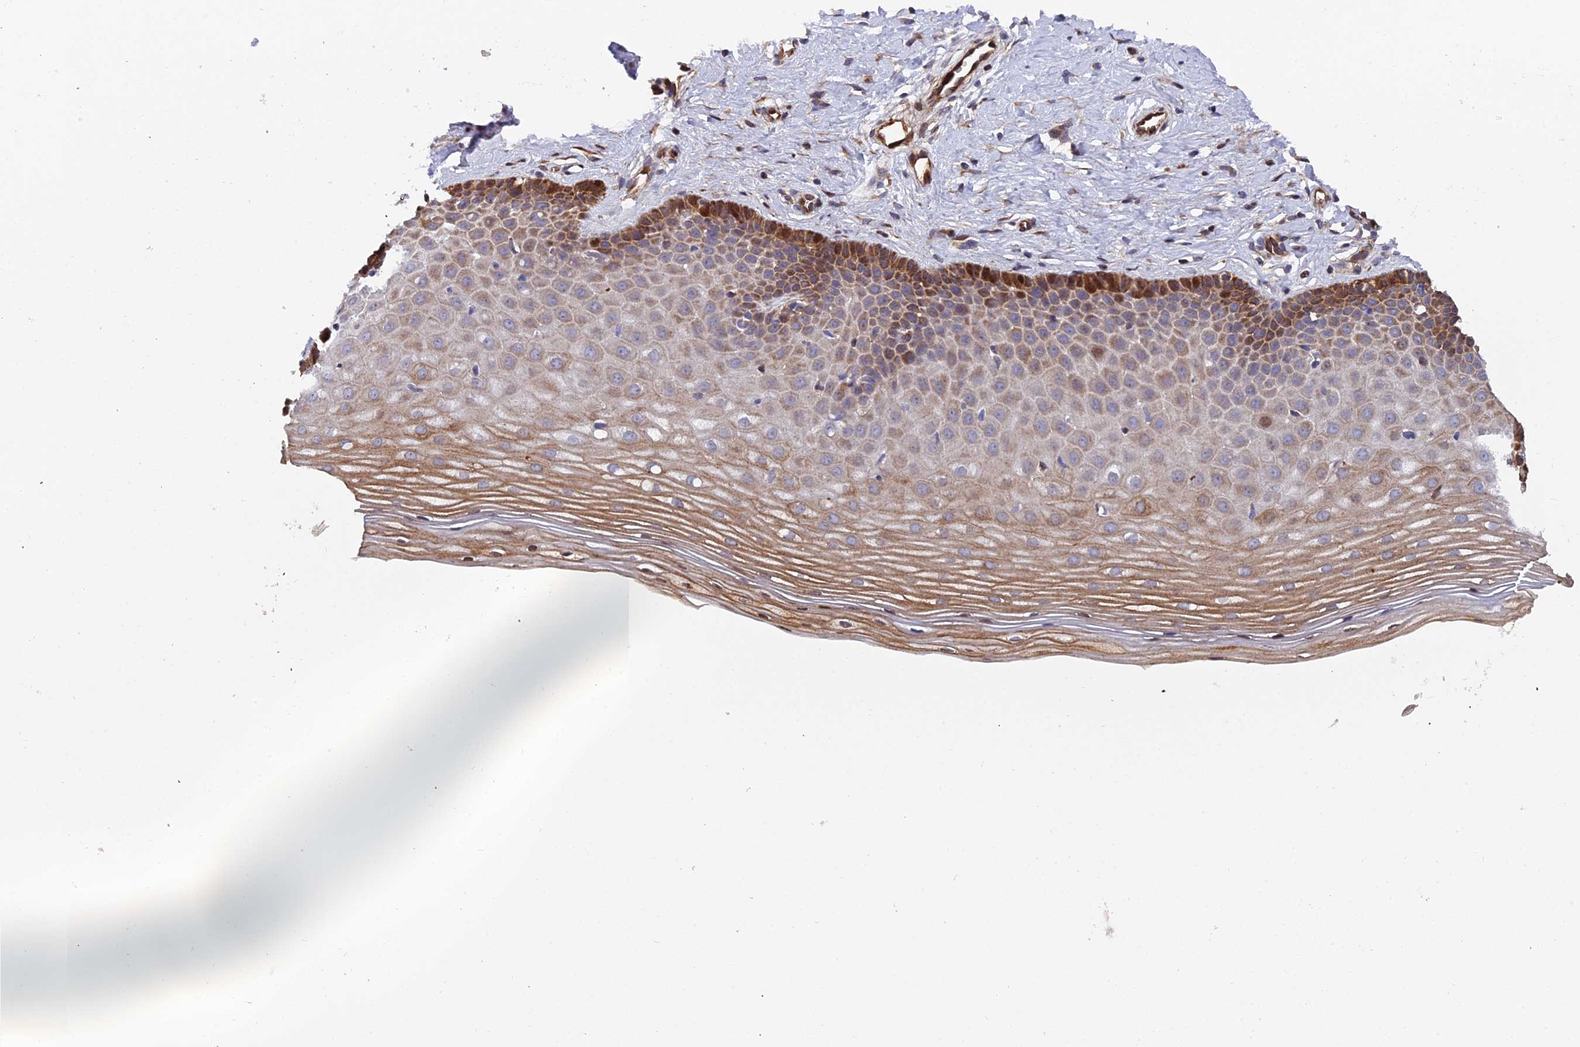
{"staining": {"intensity": "negative", "quantity": "none", "location": "none"}, "tissue": "cervix", "cell_type": "Glandular cells", "image_type": "normal", "snomed": [{"axis": "morphology", "description": "Normal tissue, NOS"}, {"axis": "topography", "description": "Cervix"}], "caption": "Immunohistochemistry (IHC) micrograph of unremarkable cervix stained for a protein (brown), which reveals no expression in glandular cells.", "gene": "RAB28", "patient": {"sex": "female", "age": 36}}